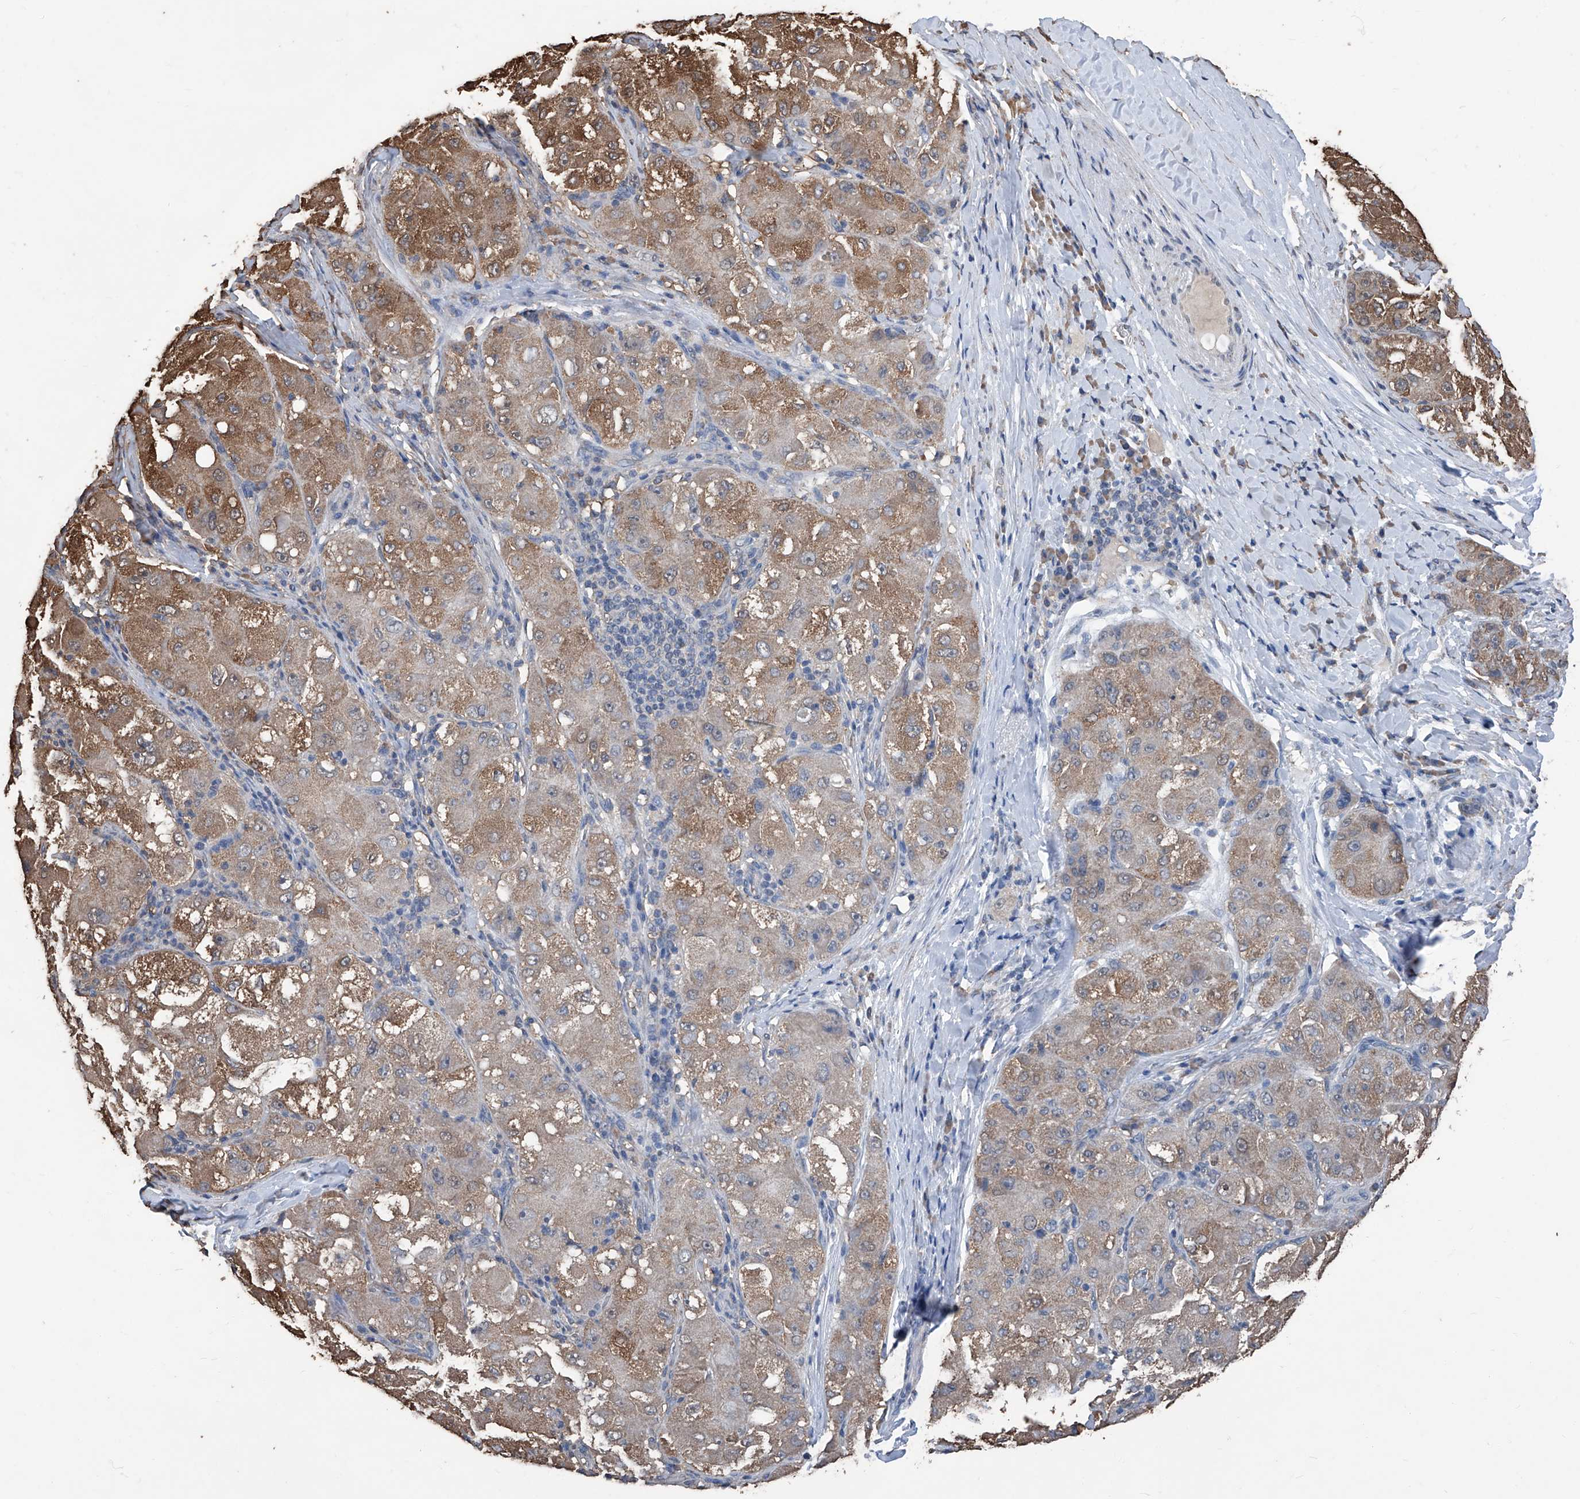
{"staining": {"intensity": "moderate", "quantity": ">75%", "location": "cytoplasmic/membranous"}, "tissue": "liver cancer", "cell_type": "Tumor cells", "image_type": "cancer", "snomed": [{"axis": "morphology", "description": "Carcinoma, Hepatocellular, NOS"}, {"axis": "topography", "description": "Liver"}], "caption": "Immunohistochemistry (DAB (3,3'-diaminobenzidine)) staining of liver hepatocellular carcinoma reveals moderate cytoplasmic/membranous protein staining in about >75% of tumor cells.", "gene": "STARD7", "patient": {"sex": "male", "age": 80}}